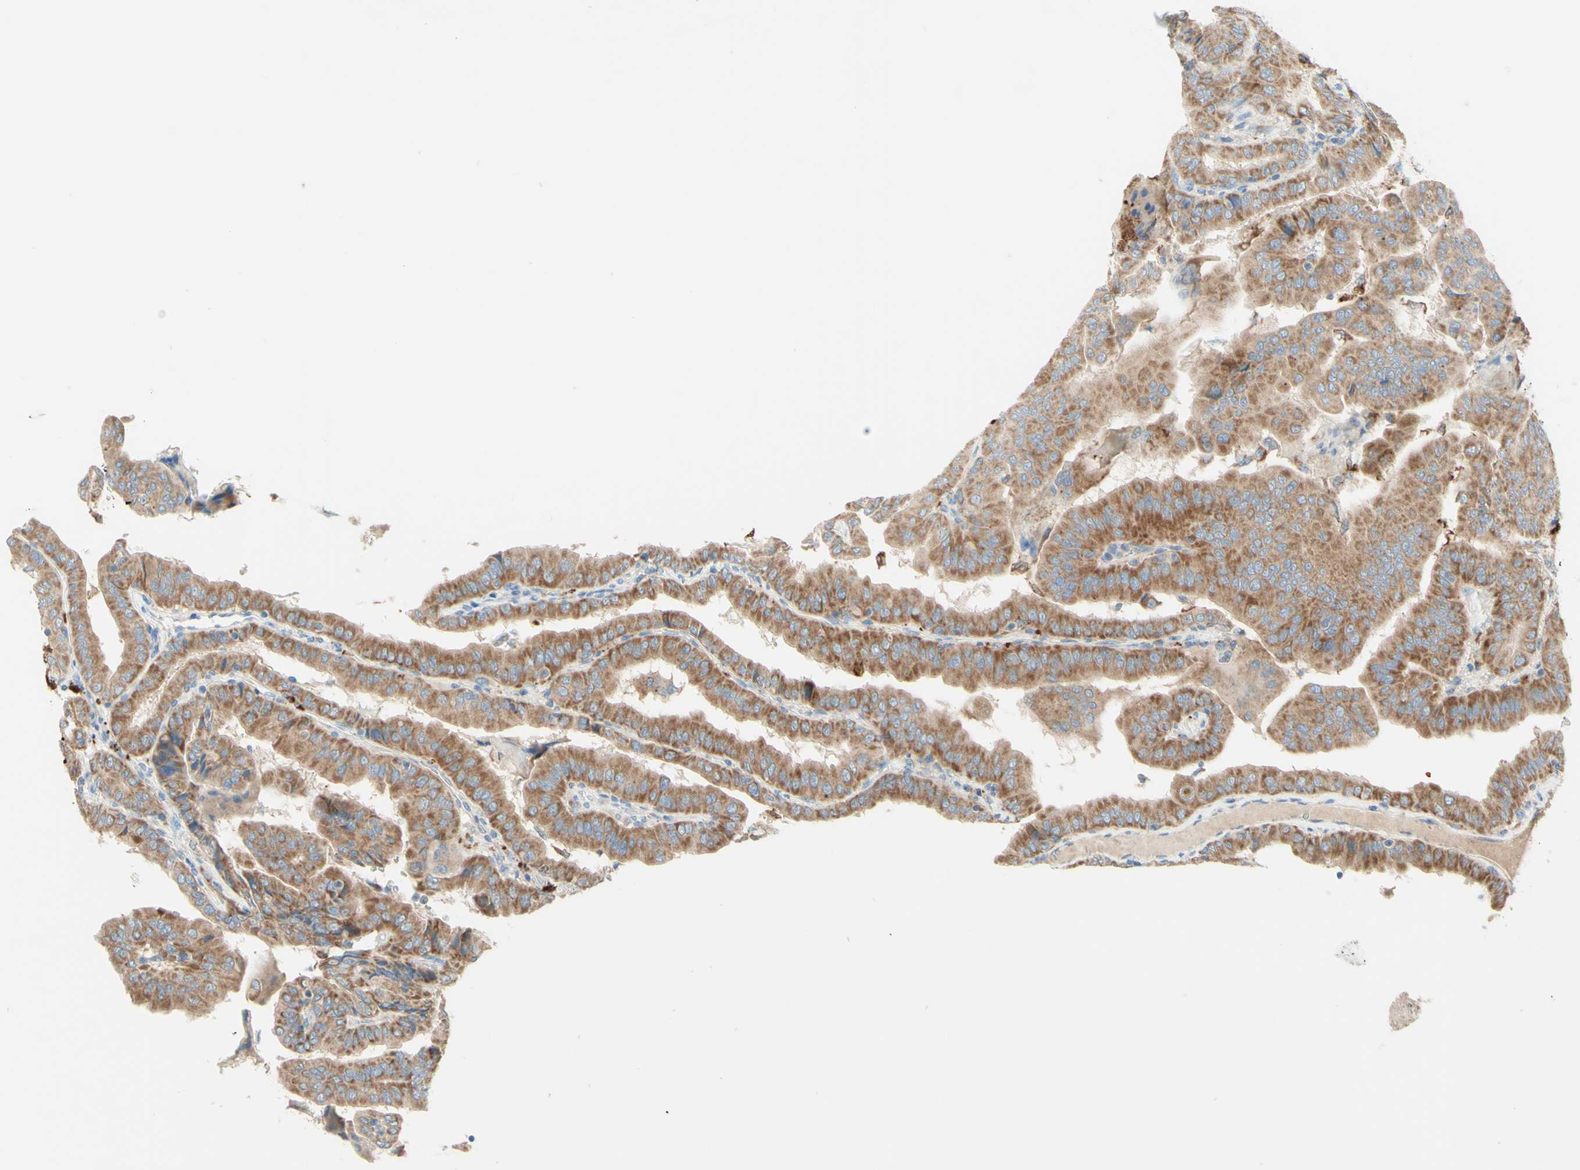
{"staining": {"intensity": "moderate", "quantity": ">75%", "location": "cytoplasmic/membranous"}, "tissue": "thyroid cancer", "cell_type": "Tumor cells", "image_type": "cancer", "snomed": [{"axis": "morphology", "description": "Papillary adenocarcinoma, NOS"}, {"axis": "topography", "description": "Thyroid gland"}], "caption": "Immunohistochemical staining of thyroid cancer displays medium levels of moderate cytoplasmic/membranous positivity in about >75% of tumor cells. (Brightfield microscopy of DAB IHC at high magnification).", "gene": "ARMC10", "patient": {"sex": "male", "age": 33}}